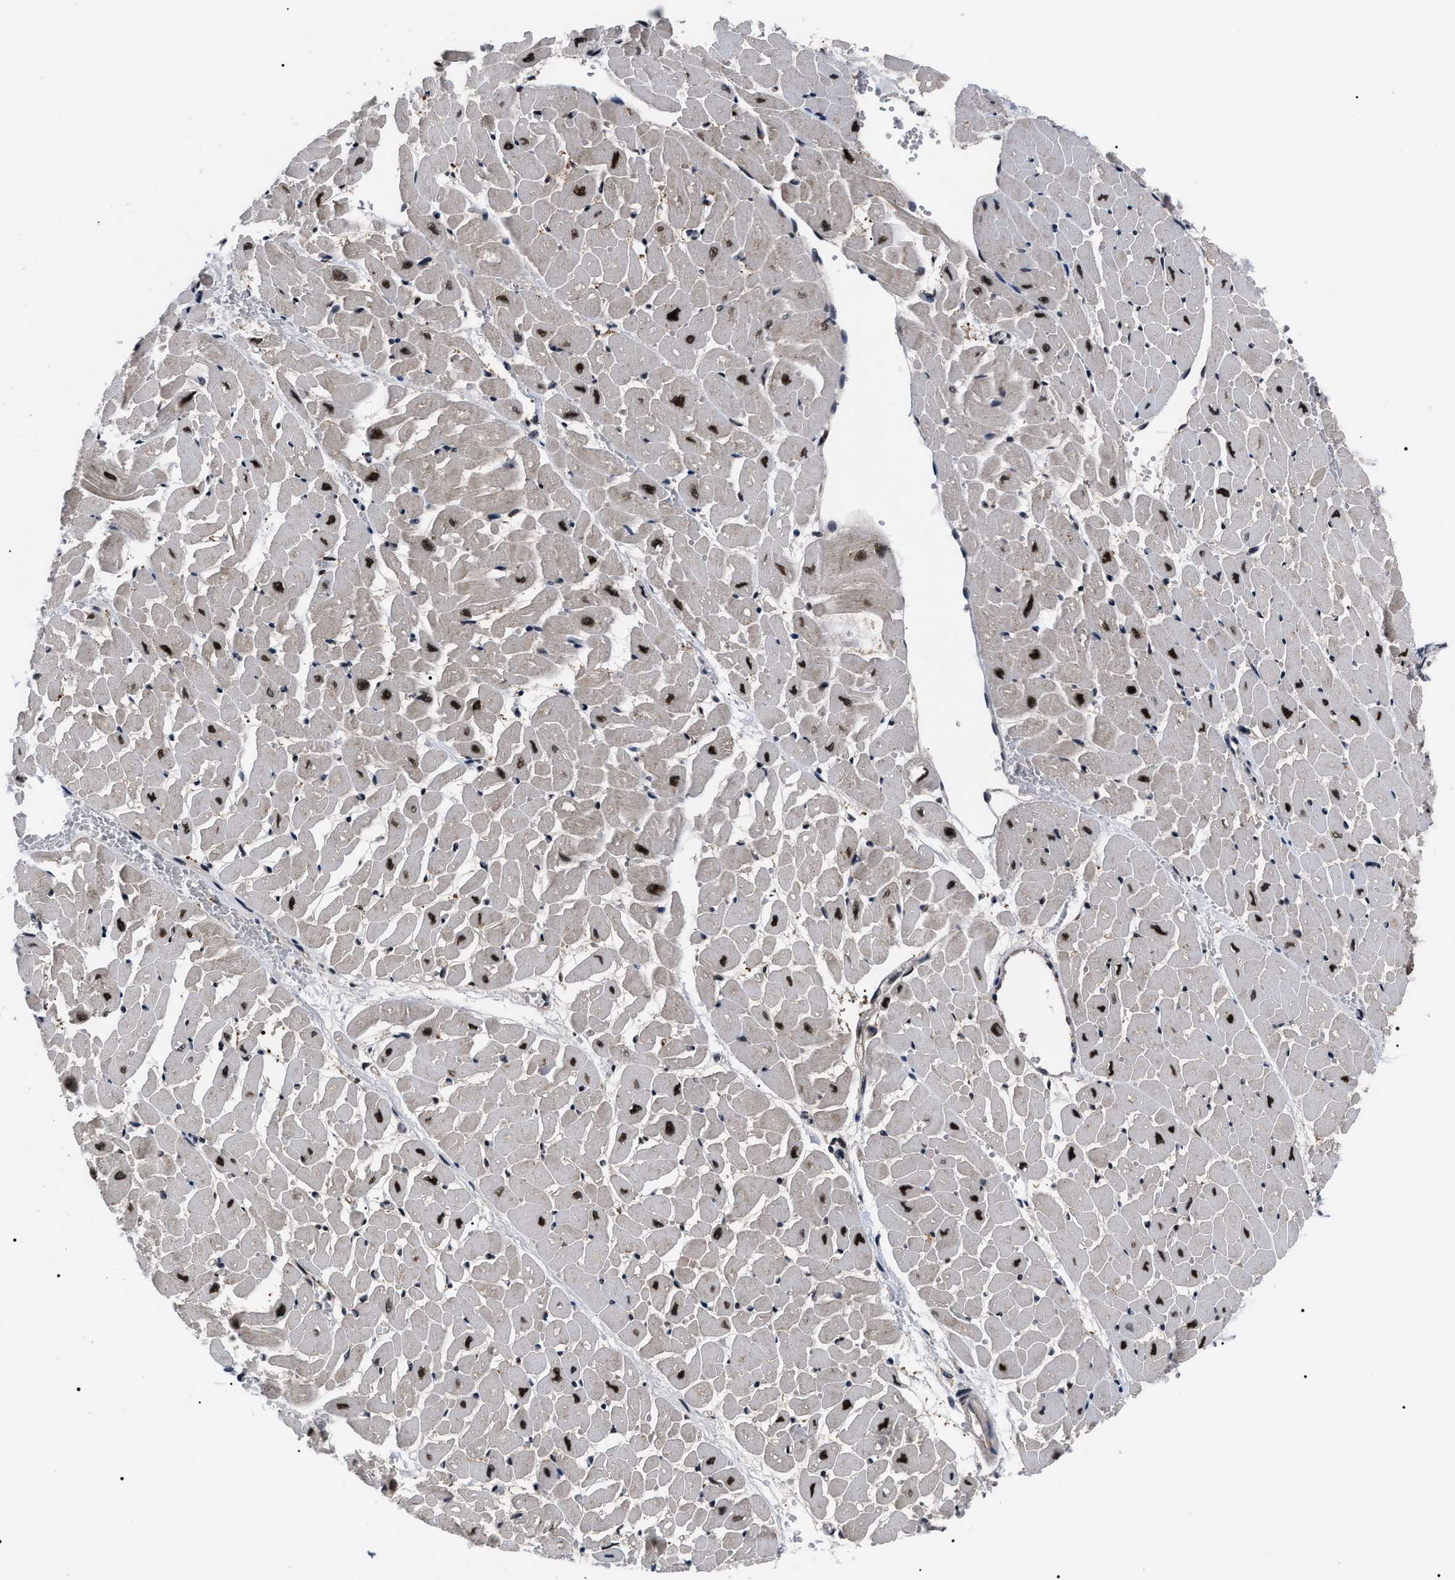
{"staining": {"intensity": "strong", "quantity": ">75%", "location": "nuclear"}, "tissue": "heart muscle", "cell_type": "Cardiomyocytes", "image_type": "normal", "snomed": [{"axis": "morphology", "description": "Normal tissue, NOS"}, {"axis": "topography", "description": "Heart"}], "caption": "This histopathology image demonstrates immunohistochemistry staining of unremarkable heart muscle, with high strong nuclear staining in approximately >75% of cardiomyocytes.", "gene": "CSNK2A1", "patient": {"sex": "male", "age": 45}}